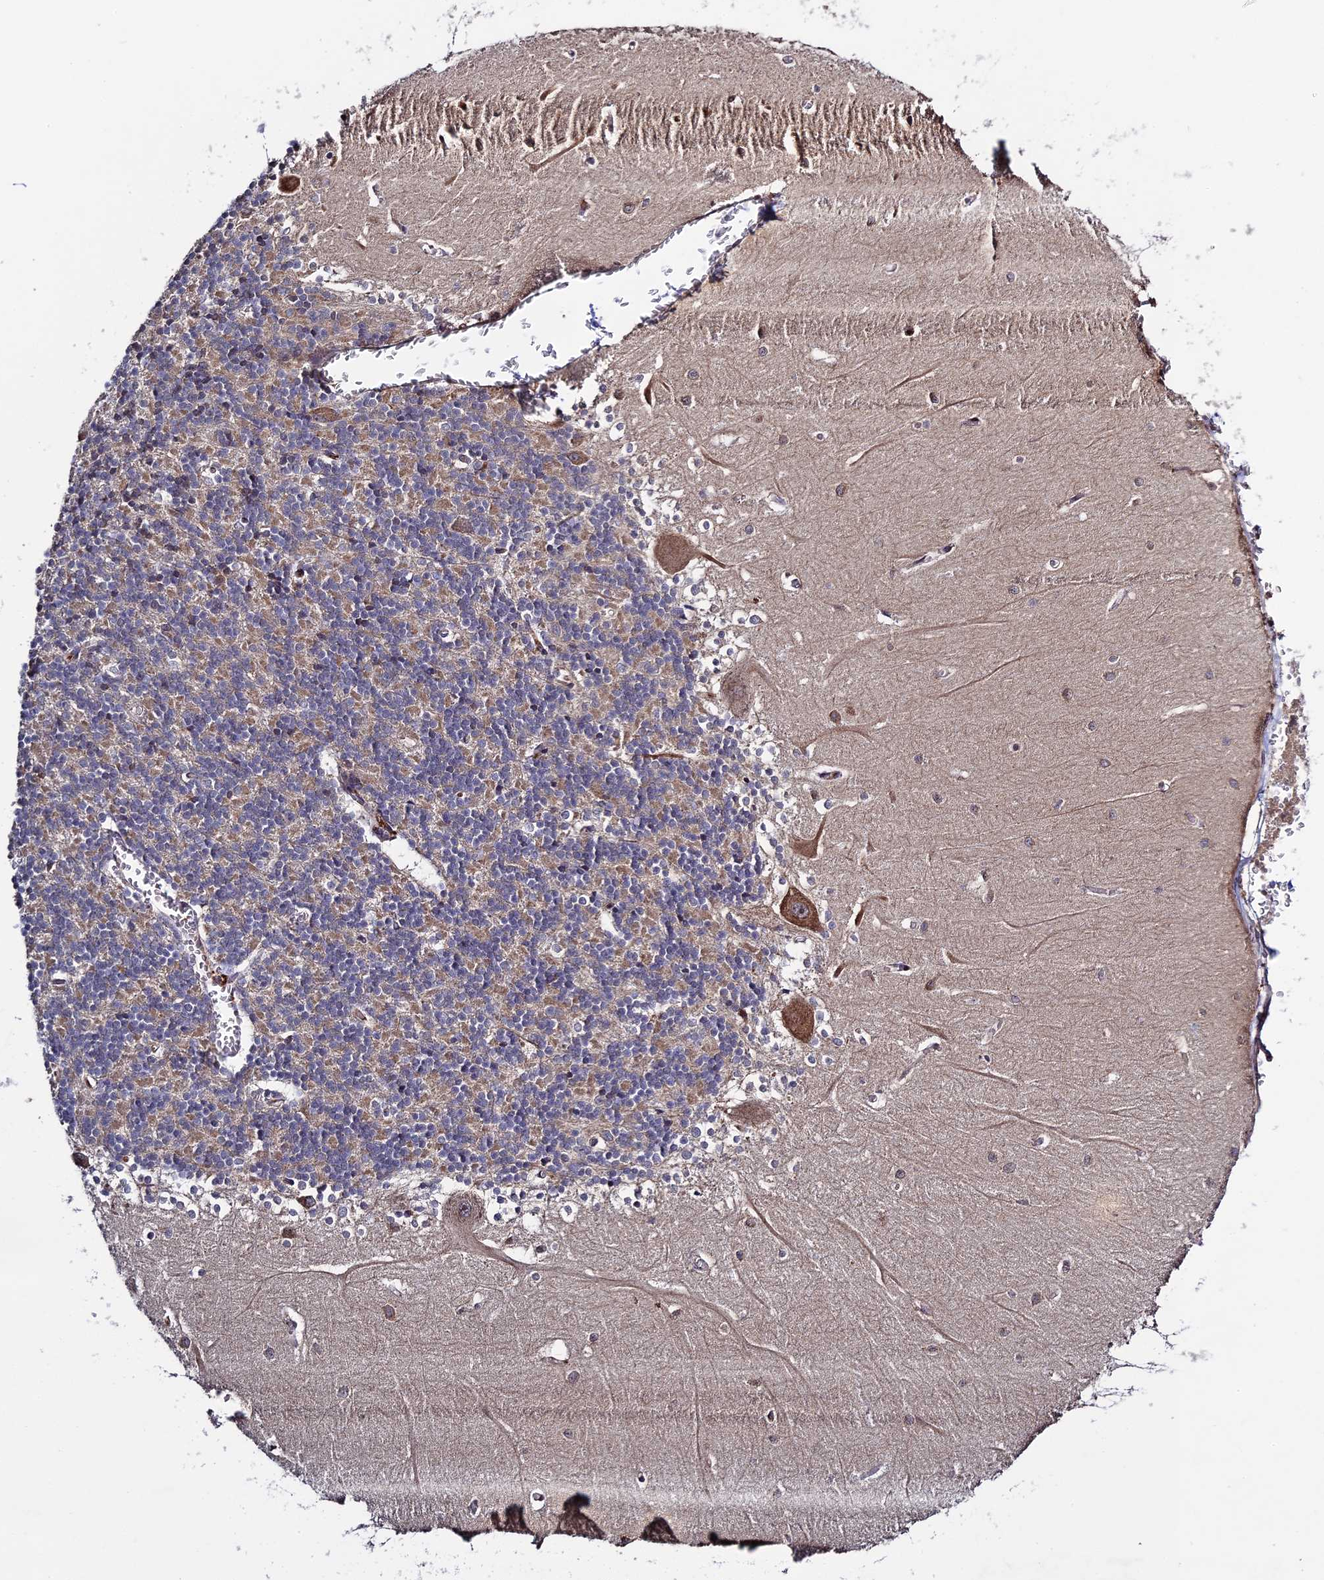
{"staining": {"intensity": "negative", "quantity": "none", "location": "none"}, "tissue": "cerebellum", "cell_type": "Cells in granular layer", "image_type": "normal", "snomed": [{"axis": "morphology", "description": "Normal tissue, NOS"}, {"axis": "topography", "description": "Cerebellum"}], "caption": "This photomicrograph is of unremarkable cerebellum stained with immunohistochemistry (IHC) to label a protein in brown with the nuclei are counter-stained blue. There is no staining in cells in granular layer.", "gene": "RAB15", "patient": {"sex": "male", "age": 37}}